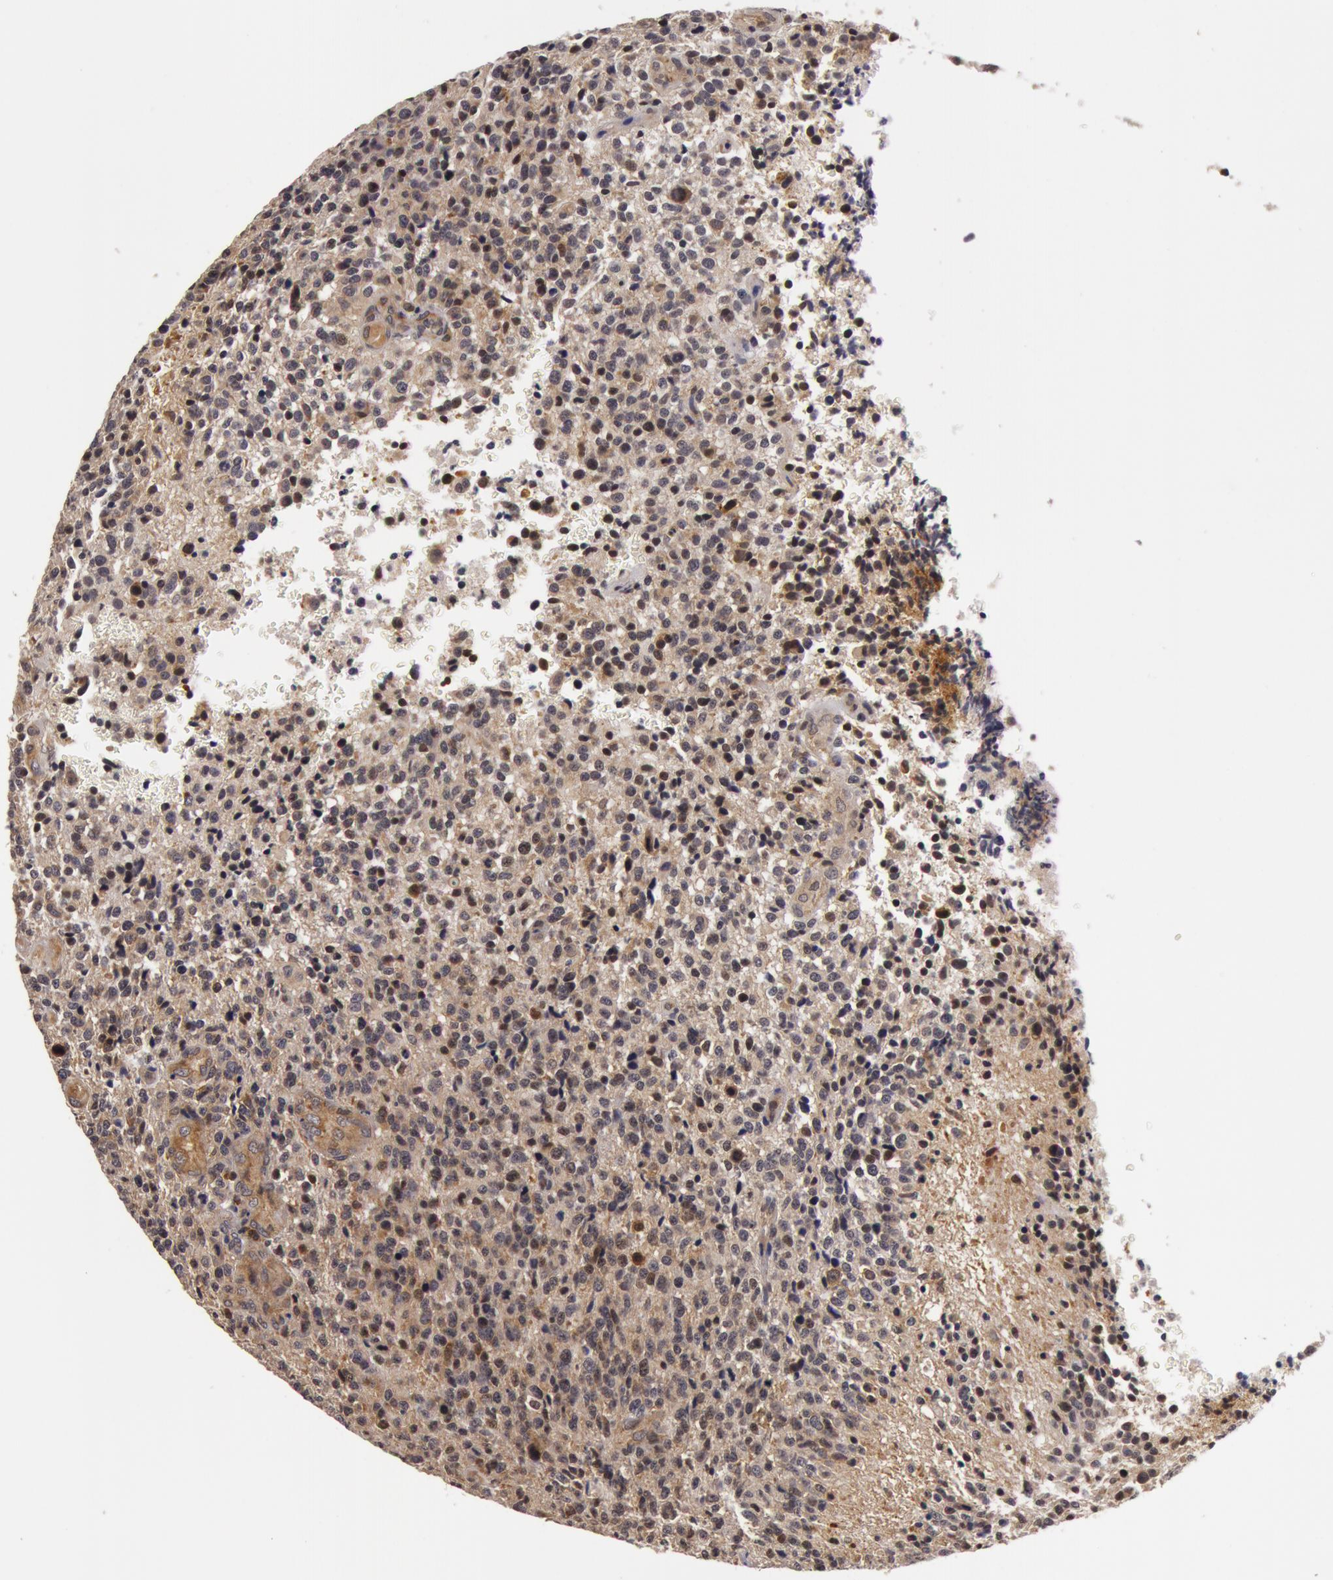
{"staining": {"intensity": "negative", "quantity": "none", "location": "none"}, "tissue": "glioma", "cell_type": "Tumor cells", "image_type": "cancer", "snomed": [{"axis": "morphology", "description": "Glioma, malignant, High grade"}, {"axis": "topography", "description": "Brain"}], "caption": "A photomicrograph of human malignant glioma (high-grade) is negative for staining in tumor cells.", "gene": "ZNF350", "patient": {"sex": "male", "age": 36}}